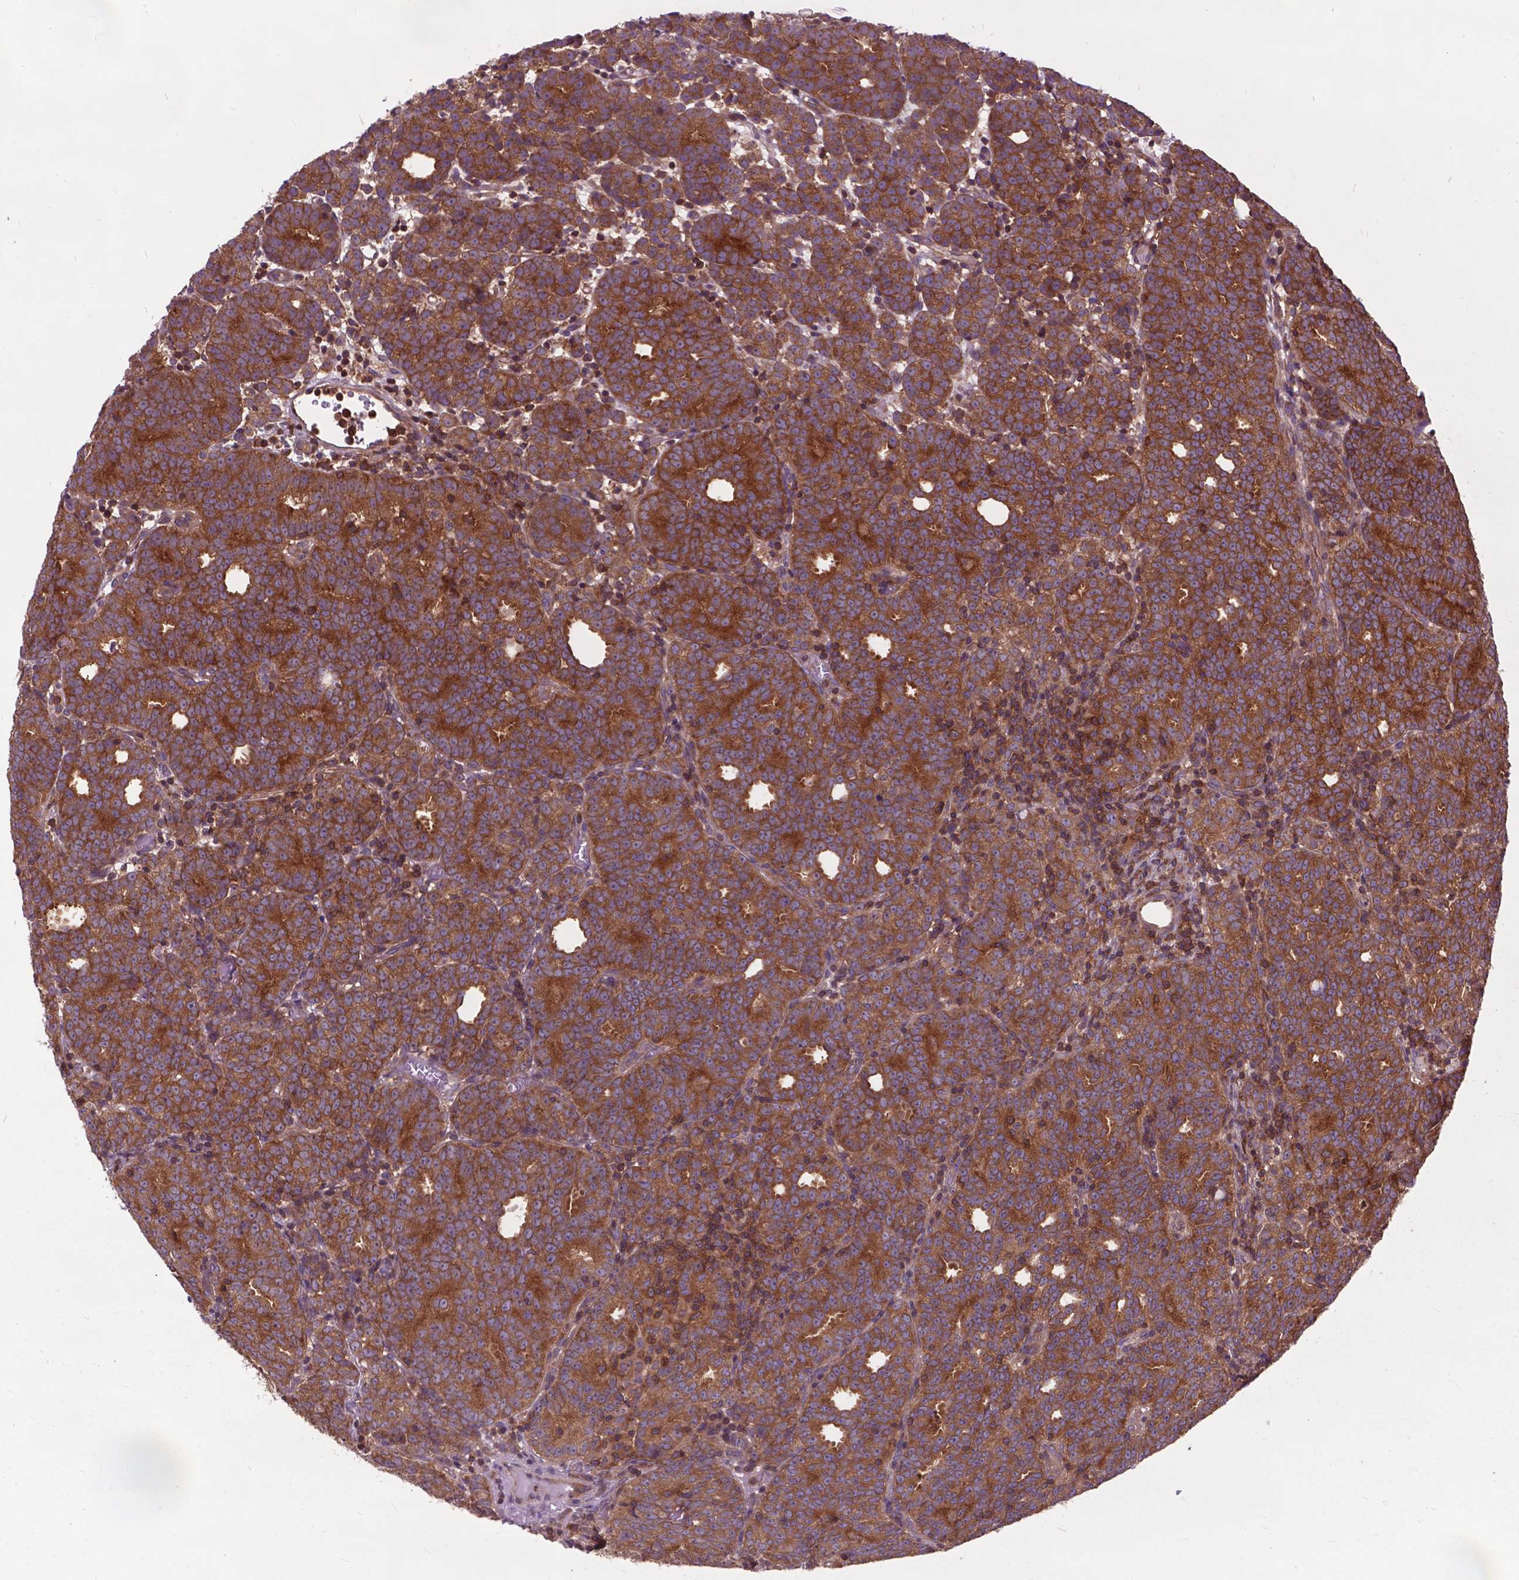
{"staining": {"intensity": "strong", "quantity": ">75%", "location": "cytoplasmic/membranous"}, "tissue": "prostate cancer", "cell_type": "Tumor cells", "image_type": "cancer", "snomed": [{"axis": "morphology", "description": "Adenocarcinoma, High grade"}, {"axis": "topography", "description": "Prostate"}], "caption": "Prostate cancer (high-grade adenocarcinoma) stained with immunohistochemistry (IHC) reveals strong cytoplasmic/membranous staining in about >75% of tumor cells.", "gene": "ARAF", "patient": {"sex": "male", "age": 53}}